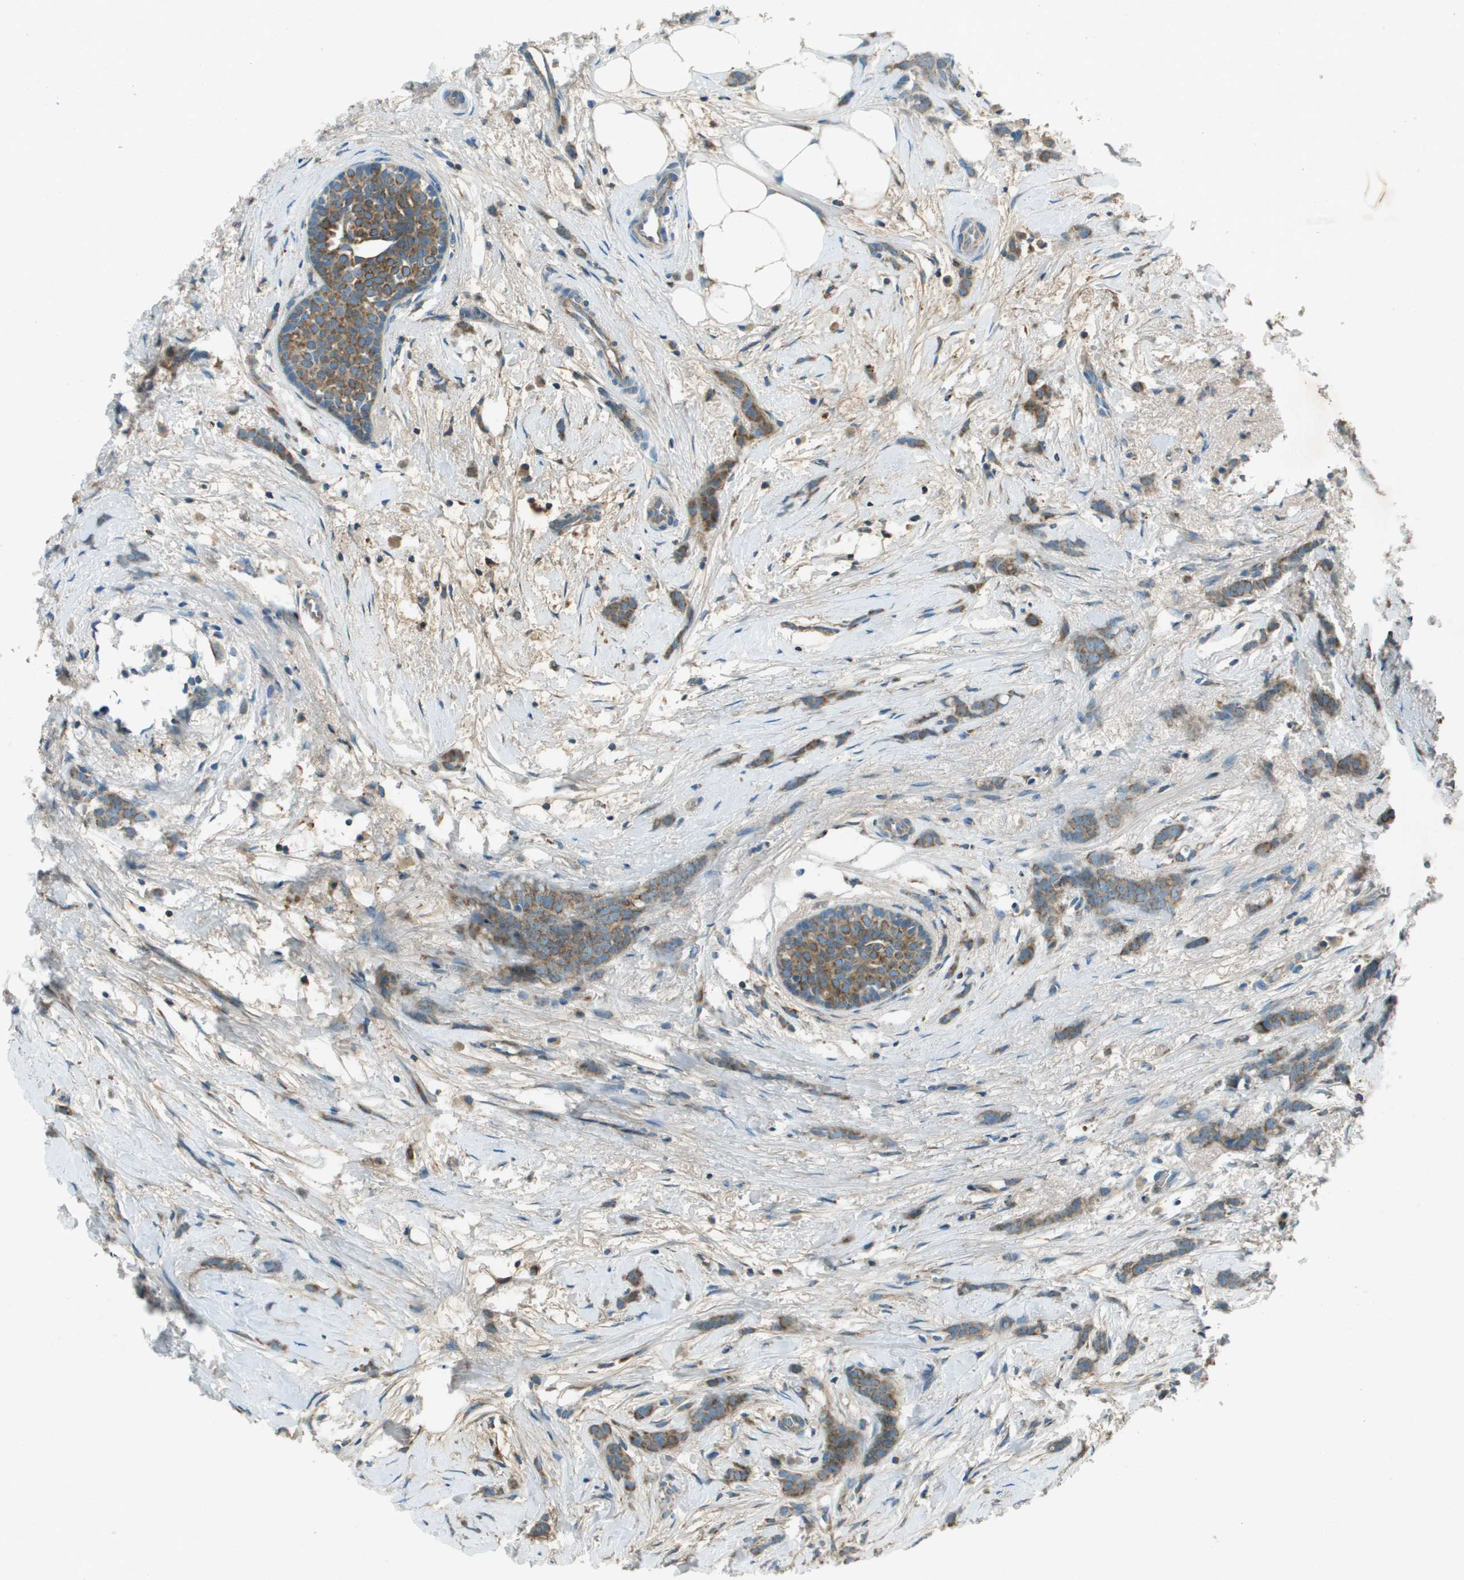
{"staining": {"intensity": "moderate", "quantity": ">75%", "location": "cytoplasmic/membranous"}, "tissue": "breast cancer", "cell_type": "Tumor cells", "image_type": "cancer", "snomed": [{"axis": "morphology", "description": "Lobular carcinoma, in situ"}, {"axis": "morphology", "description": "Lobular carcinoma"}, {"axis": "topography", "description": "Breast"}], "caption": "This is an image of IHC staining of lobular carcinoma (breast), which shows moderate expression in the cytoplasmic/membranous of tumor cells.", "gene": "MIGA1", "patient": {"sex": "female", "age": 41}}